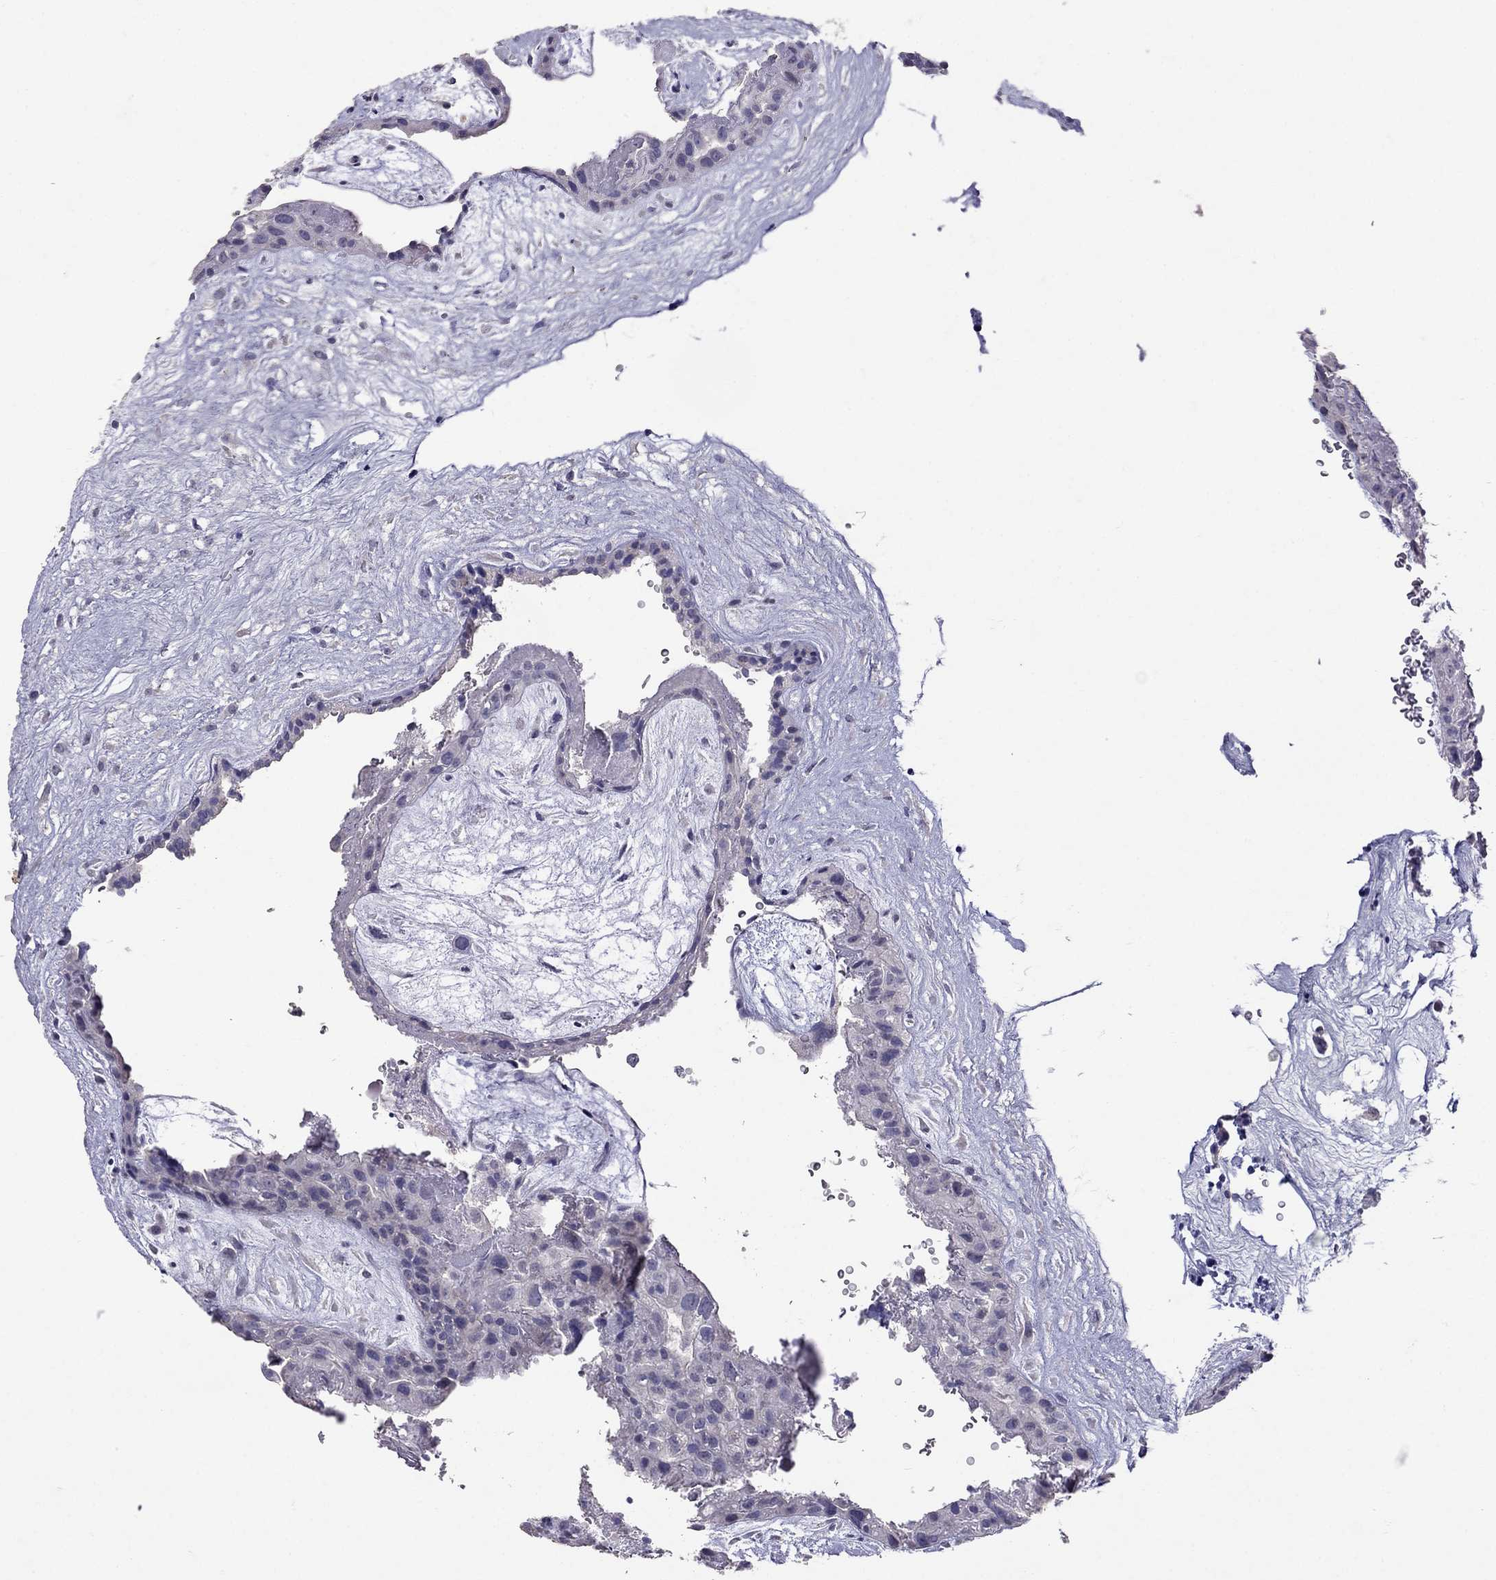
{"staining": {"intensity": "negative", "quantity": "none", "location": "none"}, "tissue": "placenta", "cell_type": "Decidual cells", "image_type": "normal", "snomed": [{"axis": "morphology", "description": "Normal tissue, NOS"}, {"axis": "topography", "description": "Placenta"}], "caption": "Immunohistochemical staining of benign placenta shows no significant expression in decidual cells. Brightfield microscopy of immunohistochemistry (IHC) stained with DAB (3,3'-diaminobenzidine) (brown) and hematoxylin (blue), captured at high magnification.", "gene": "FST", "patient": {"sex": "female", "age": 19}}